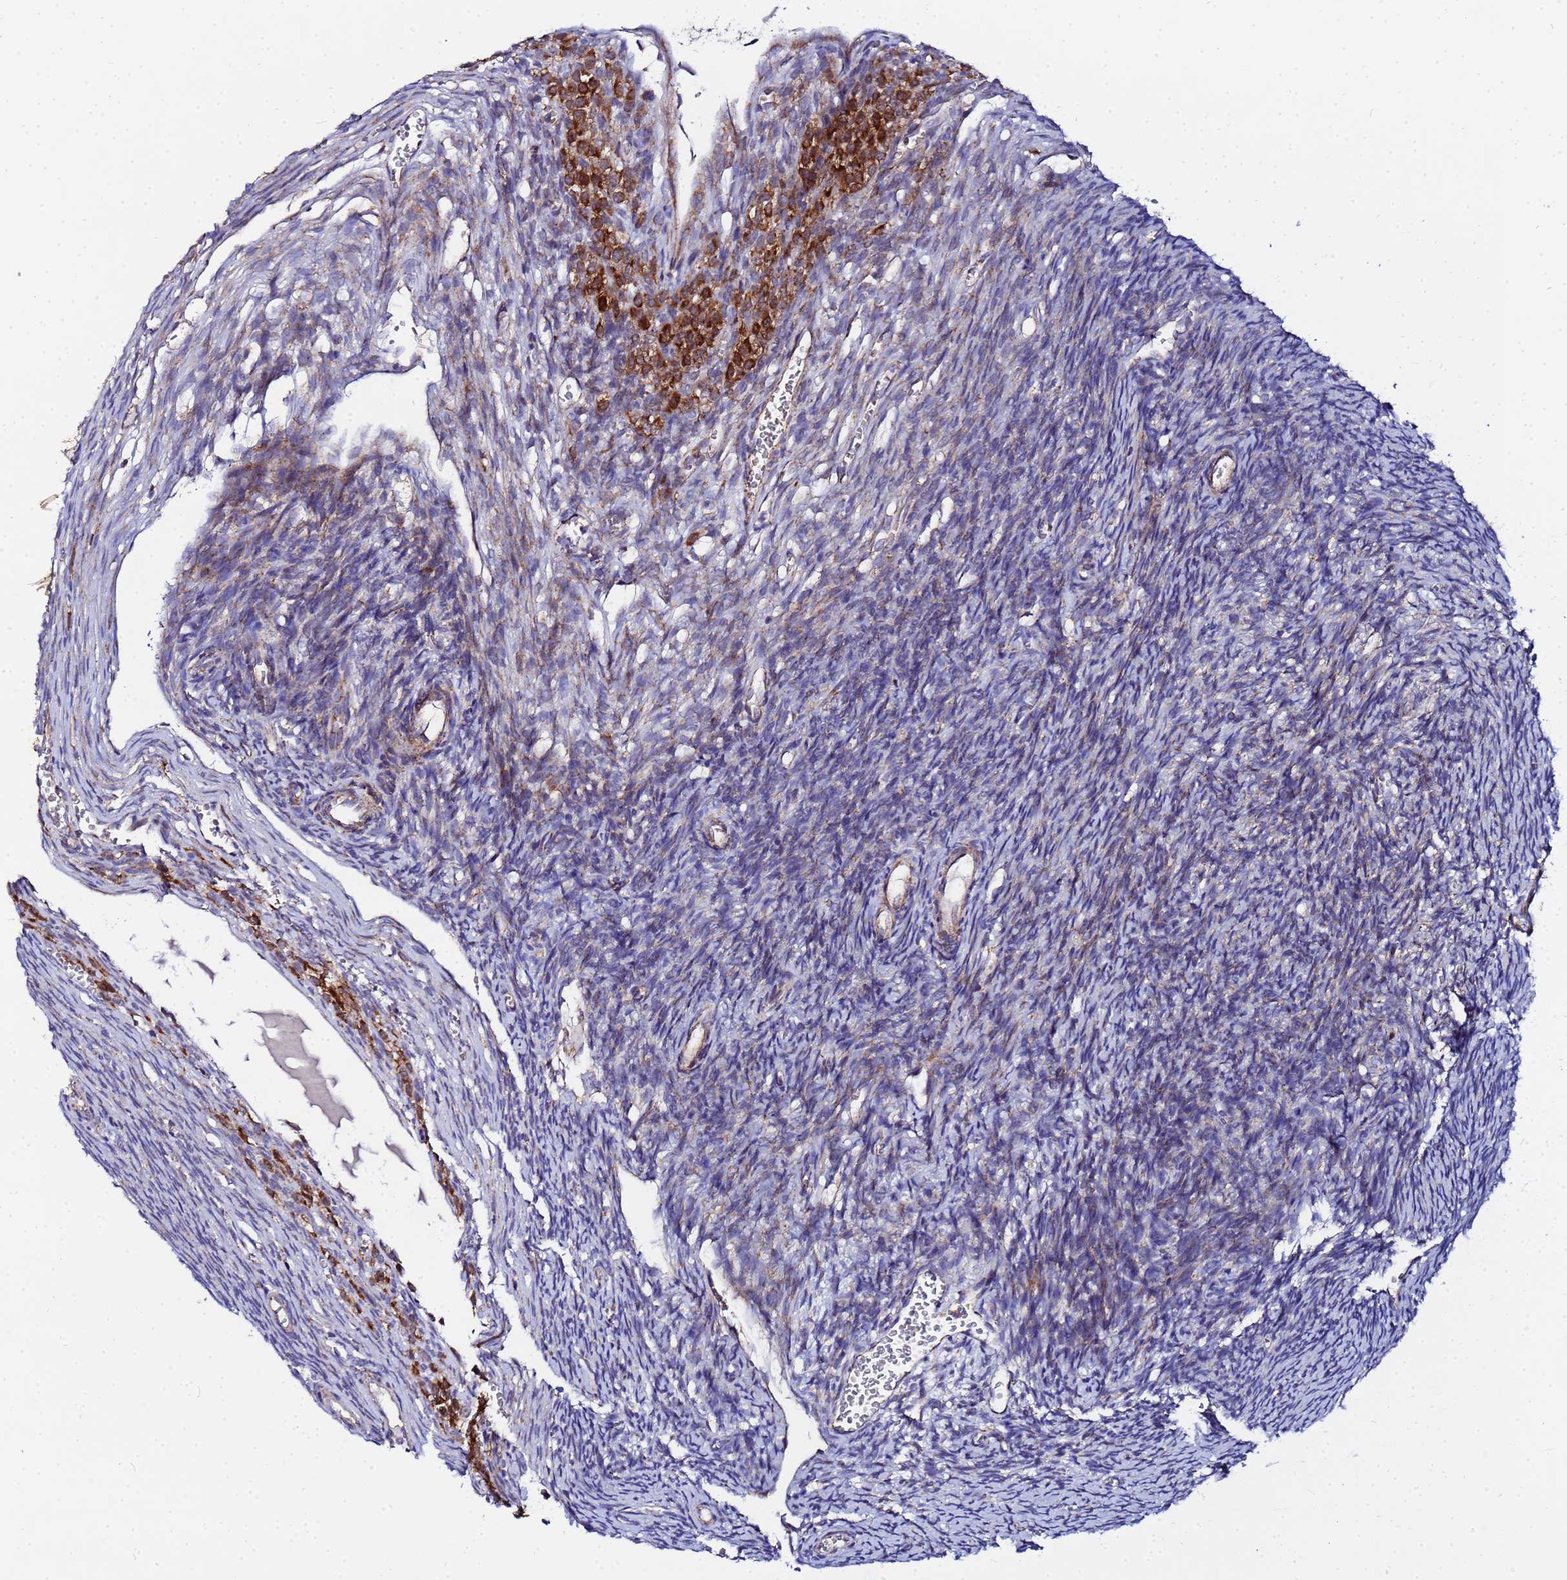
{"staining": {"intensity": "moderate", "quantity": "<25%", "location": "cytoplasmic/membranous"}, "tissue": "ovary", "cell_type": "Ovarian stroma cells", "image_type": "normal", "snomed": [{"axis": "morphology", "description": "Normal tissue, NOS"}, {"axis": "topography", "description": "Ovary"}], "caption": "Ovary stained with a brown dye exhibits moderate cytoplasmic/membranous positive expression in approximately <25% of ovarian stroma cells.", "gene": "FAHD2A", "patient": {"sex": "female", "age": 39}}